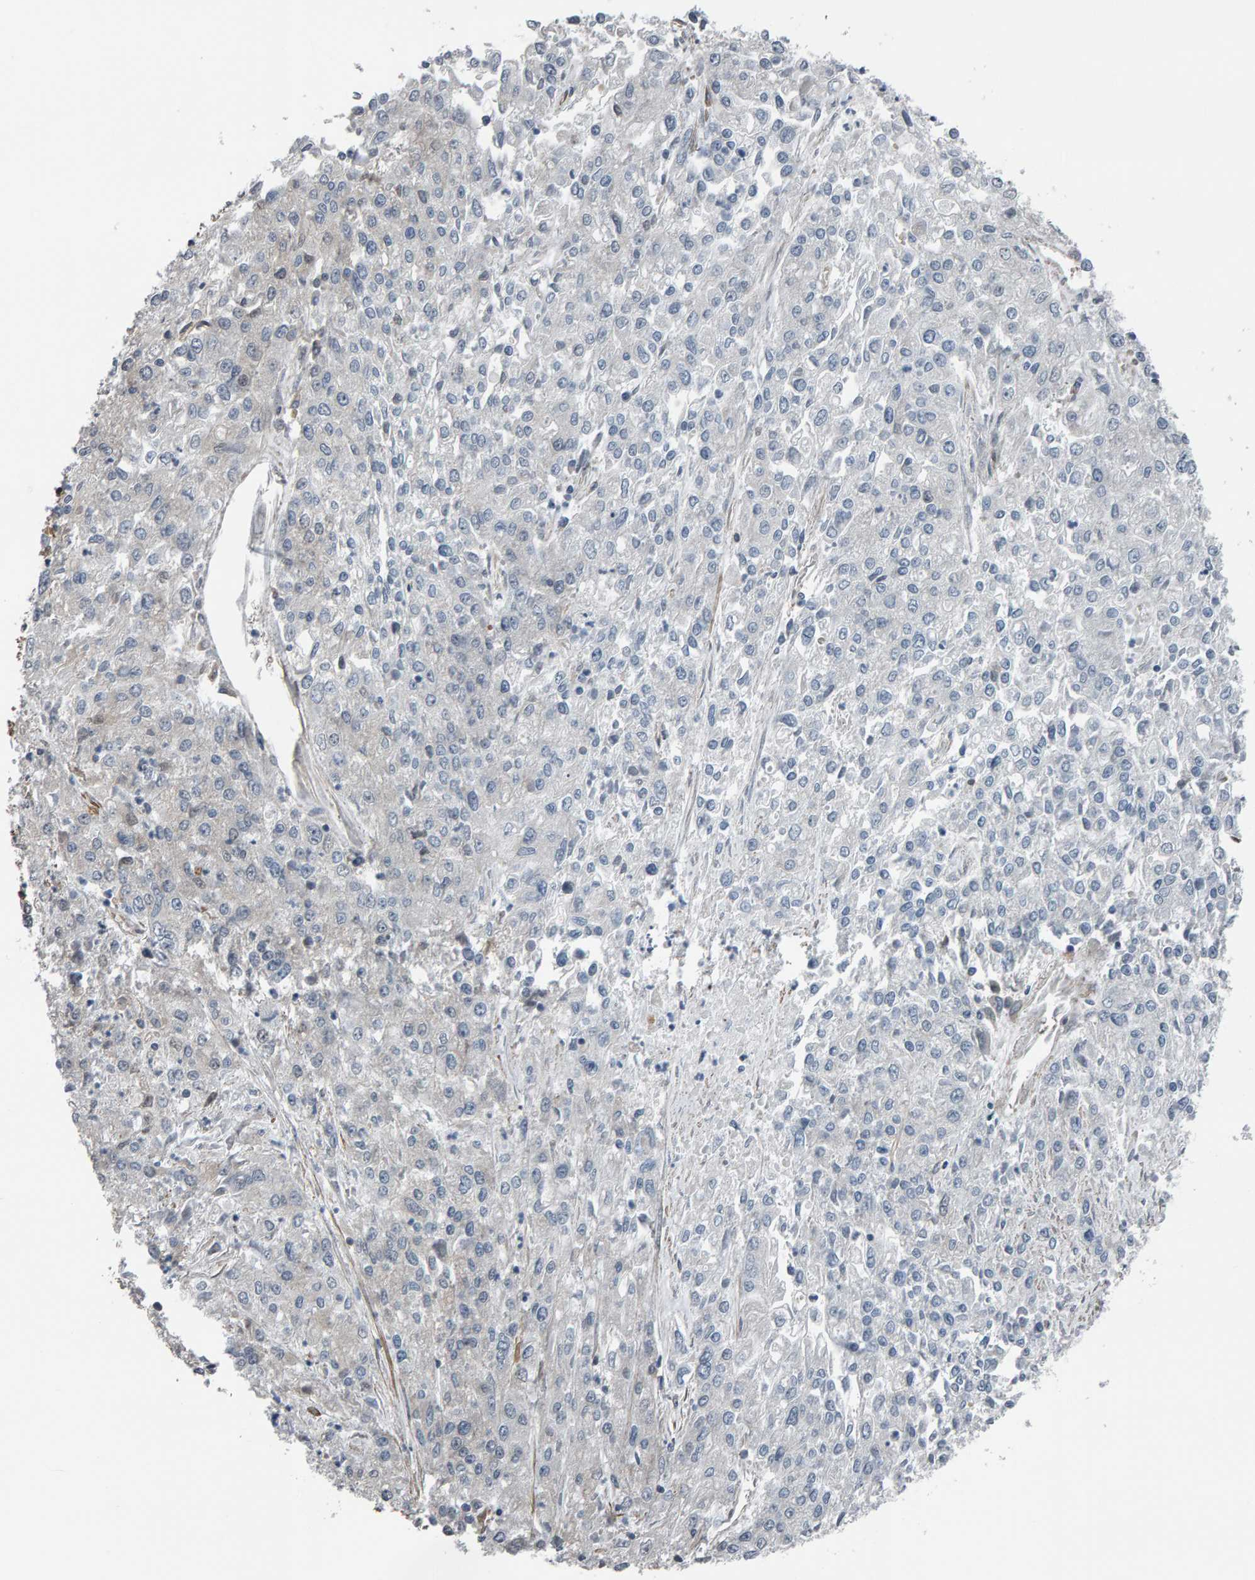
{"staining": {"intensity": "negative", "quantity": "none", "location": "none"}, "tissue": "endometrial cancer", "cell_type": "Tumor cells", "image_type": "cancer", "snomed": [{"axis": "morphology", "description": "Adenocarcinoma, NOS"}, {"axis": "topography", "description": "Endometrium"}], "caption": "An immunohistochemistry (IHC) micrograph of adenocarcinoma (endometrial) is shown. There is no staining in tumor cells of adenocarcinoma (endometrial).", "gene": "COASY", "patient": {"sex": "female", "age": 49}}